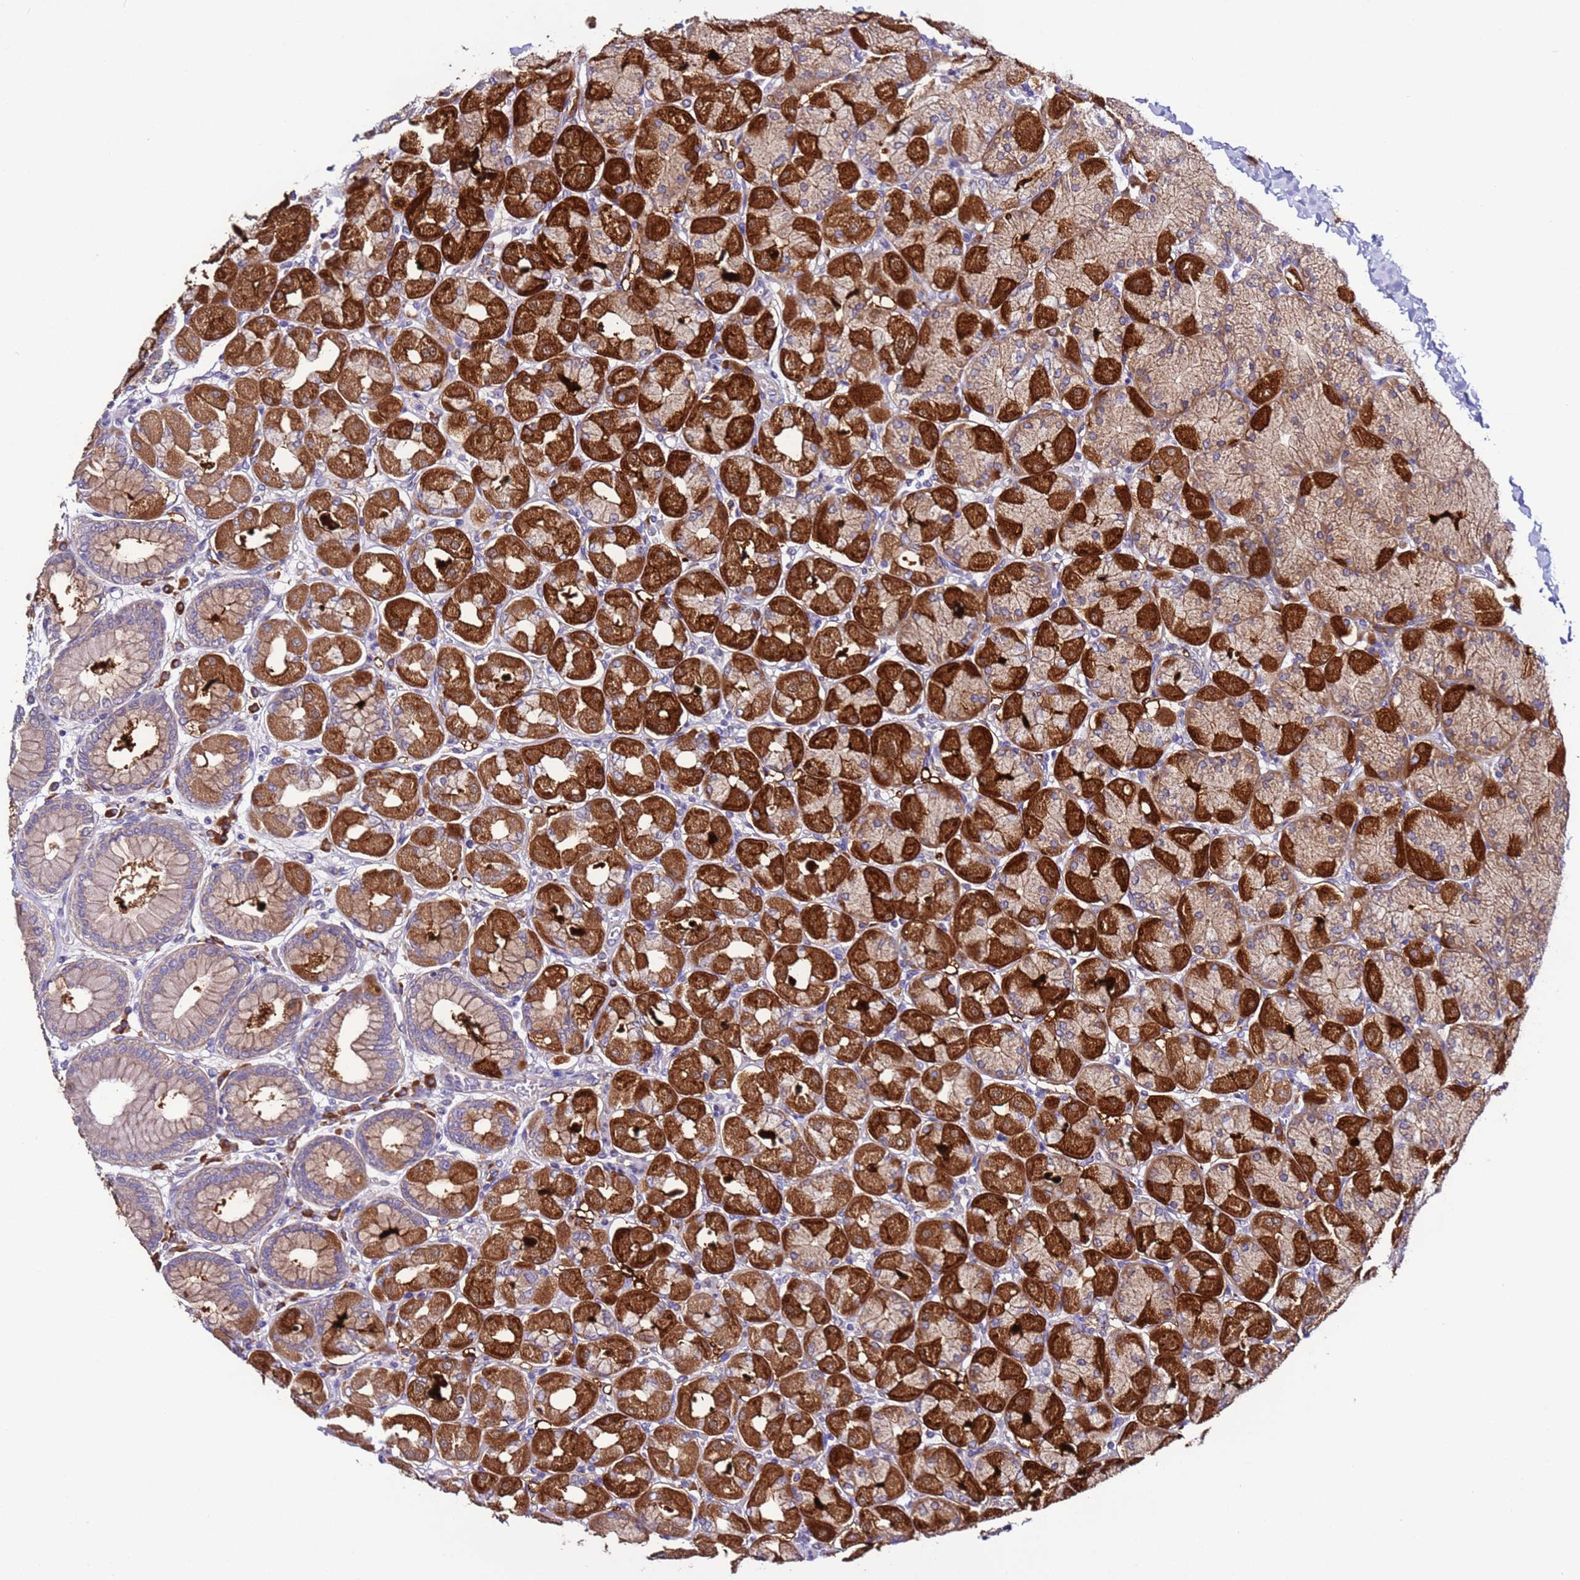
{"staining": {"intensity": "strong", "quantity": "25%-75%", "location": "cytoplasmic/membranous"}, "tissue": "stomach", "cell_type": "Glandular cells", "image_type": "normal", "snomed": [{"axis": "morphology", "description": "Normal tissue, NOS"}, {"axis": "topography", "description": "Stomach, upper"}], "caption": "Normal stomach shows strong cytoplasmic/membranous positivity in approximately 25%-75% of glandular cells.", "gene": "SPCS1", "patient": {"sex": "female", "age": 56}}